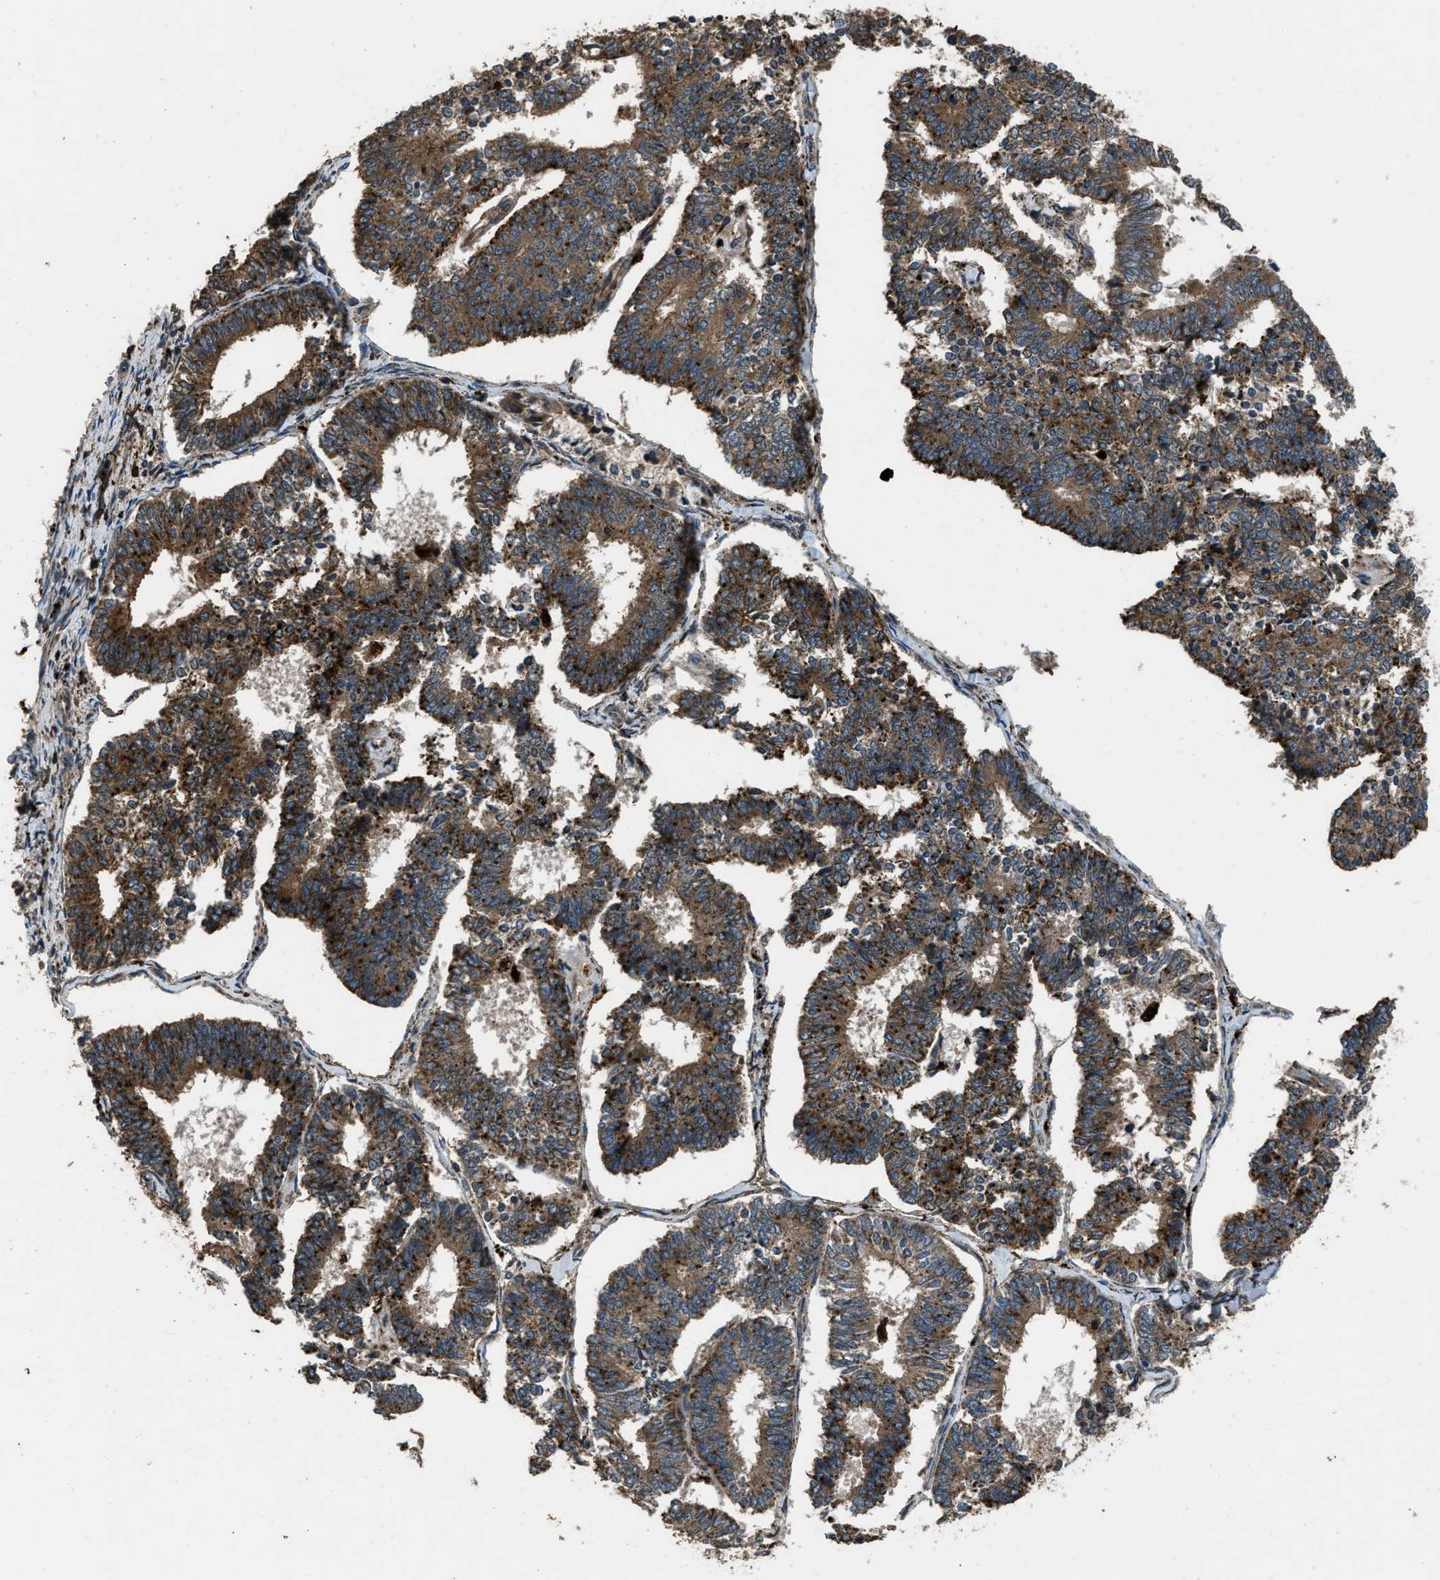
{"staining": {"intensity": "moderate", "quantity": ">75%", "location": "cytoplasmic/membranous"}, "tissue": "endometrial cancer", "cell_type": "Tumor cells", "image_type": "cancer", "snomed": [{"axis": "morphology", "description": "Adenocarcinoma, NOS"}, {"axis": "topography", "description": "Endometrium"}], "caption": "Endometrial cancer tissue shows moderate cytoplasmic/membranous positivity in approximately >75% of tumor cells (Stains: DAB (3,3'-diaminobenzidine) in brown, nuclei in blue, Microscopy: brightfield microscopy at high magnification).", "gene": "GGH", "patient": {"sex": "female", "age": 70}}